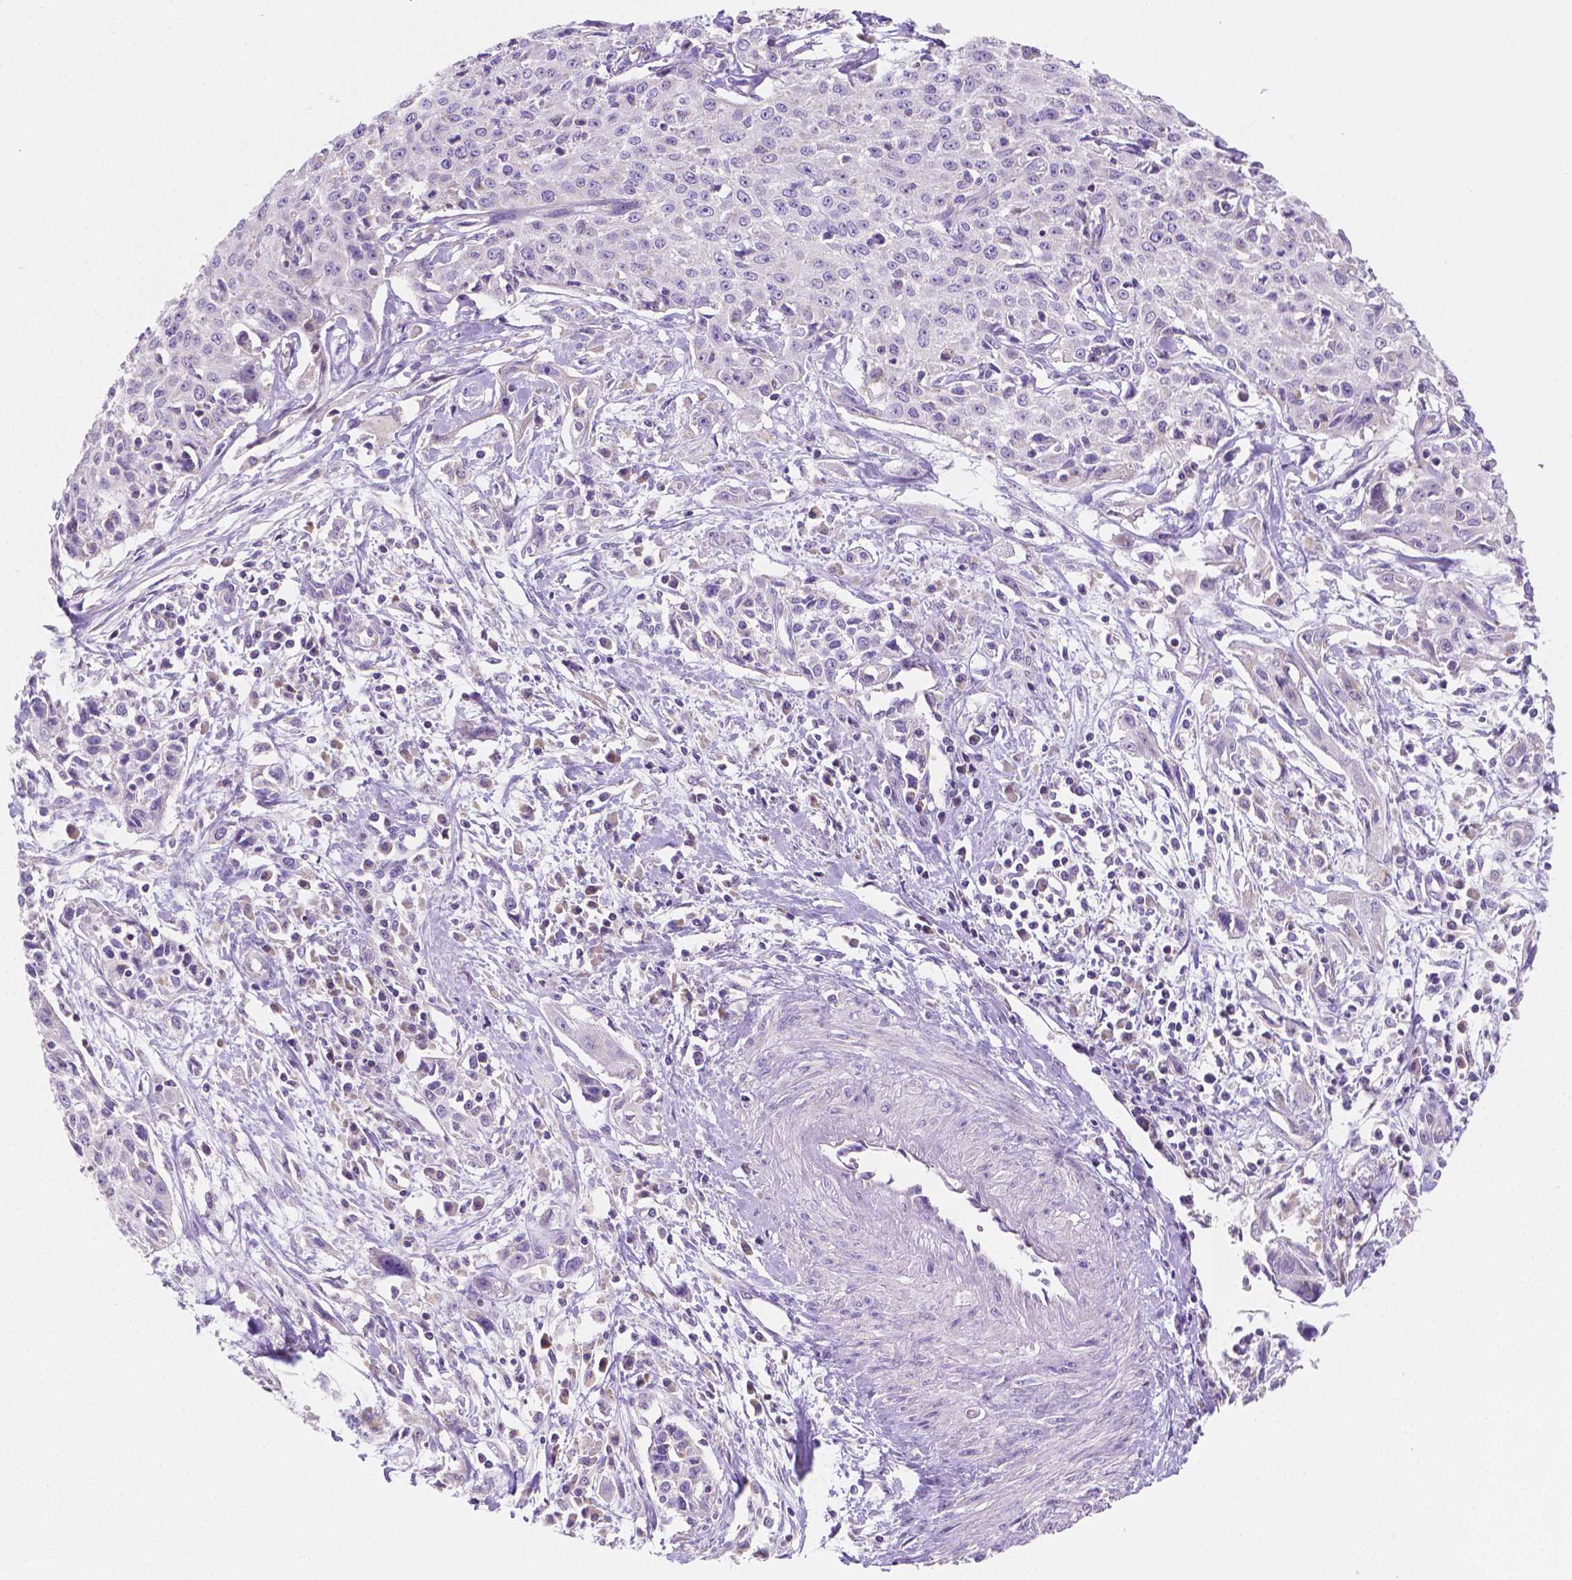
{"staining": {"intensity": "negative", "quantity": "none", "location": "none"}, "tissue": "cervical cancer", "cell_type": "Tumor cells", "image_type": "cancer", "snomed": [{"axis": "morphology", "description": "Squamous cell carcinoma, NOS"}, {"axis": "topography", "description": "Cervix"}], "caption": "High power microscopy histopathology image of an immunohistochemistry image of squamous cell carcinoma (cervical), revealing no significant positivity in tumor cells.", "gene": "TMEM130", "patient": {"sex": "female", "age": 38}}